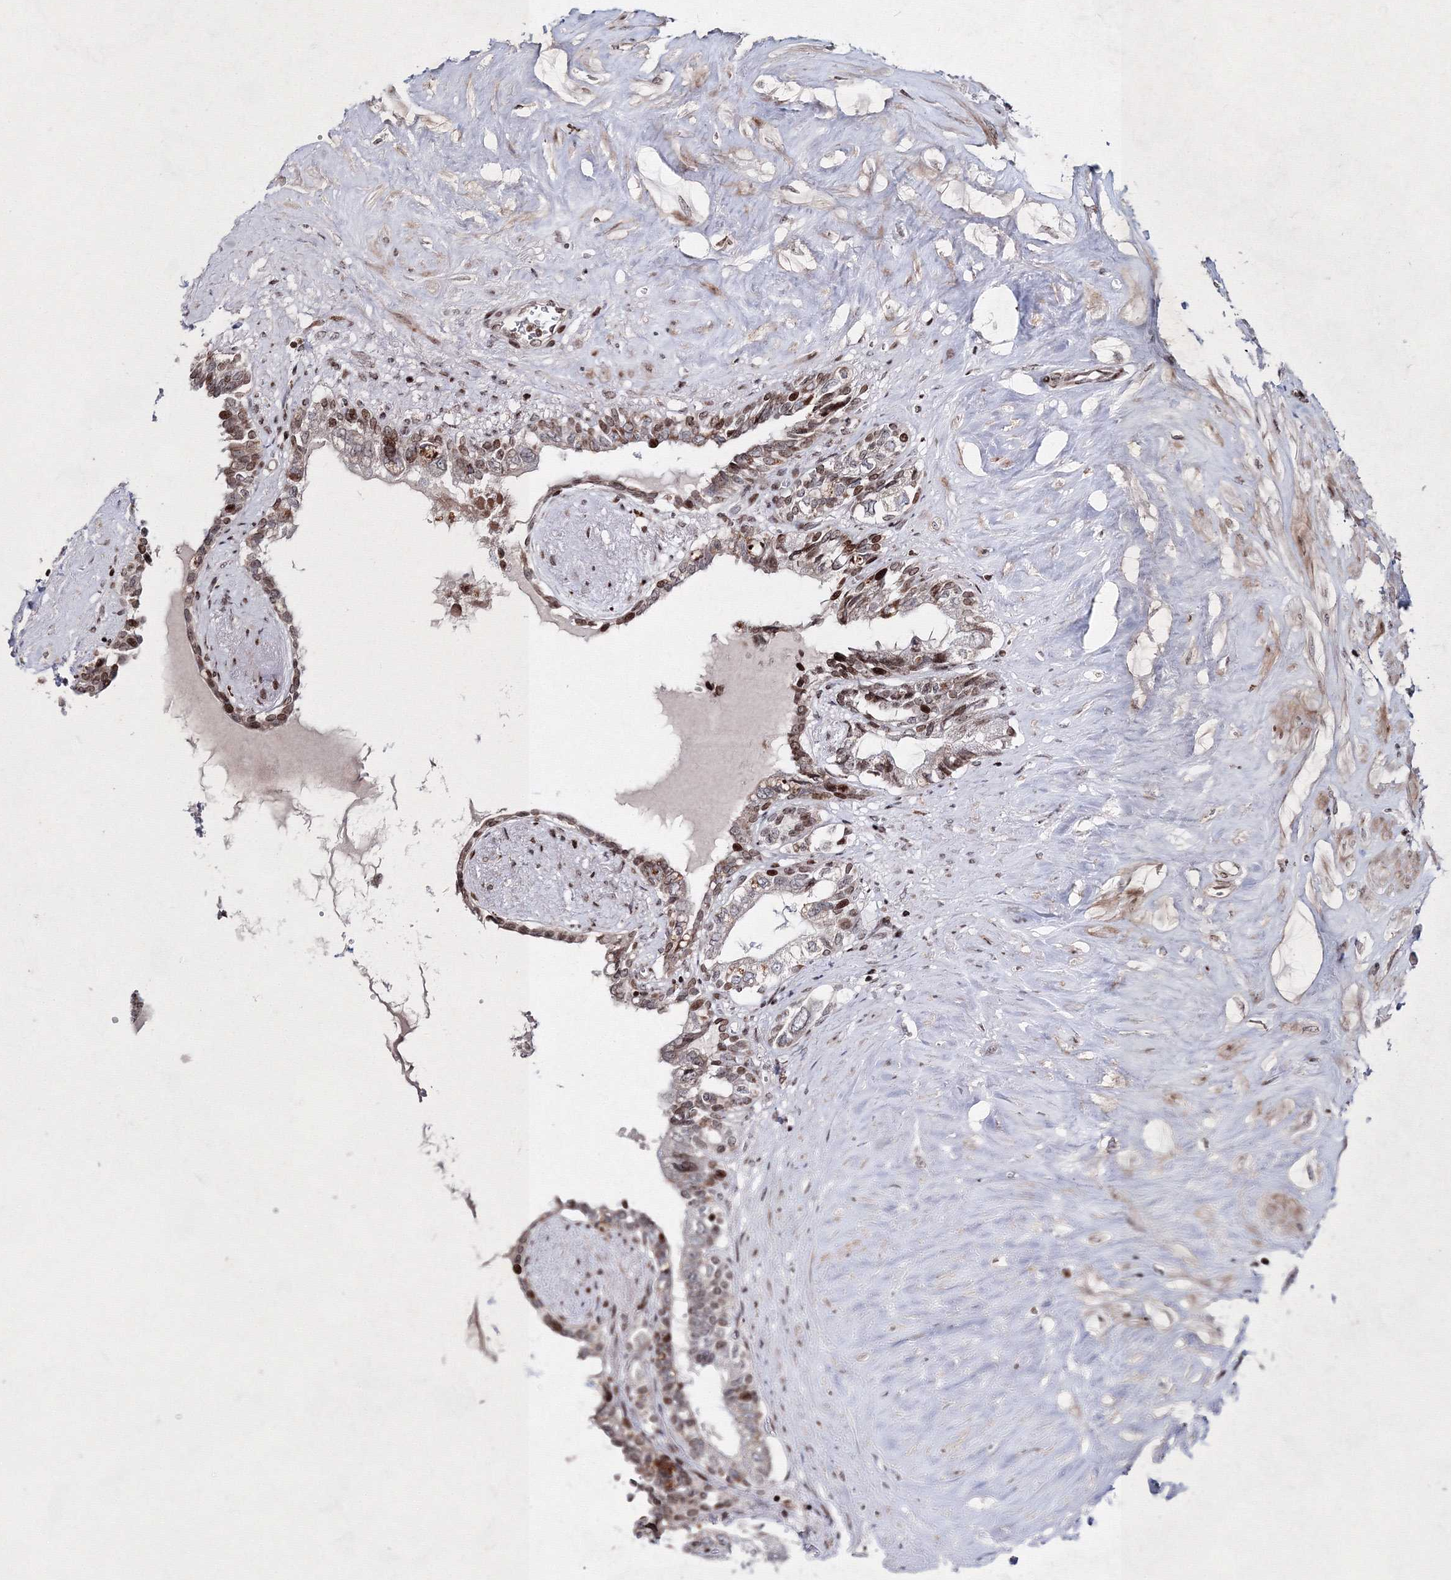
{"staining": {"intensity": "weak", "quantity": "25%-75%", "location": "nuclear"}, "tissue": "seminal vesicle", "cell_type": "Glandular cells", "image_type": "normal", "snomed": [{"axis": "morphology", "description": "Normal tissue, NOS"}, {"axis": "topography", "description": "Seminal veicle"}], "caption": "Immunohistochemistry photomicrograph of unremarkable seminal vesicle stained for a protein (brown), which reveals low levels of weak nuclear staining in about 25%-75% of glandular cells.", "gene": "SMIM29", "patient": {"sex": "male", "age": 63}}